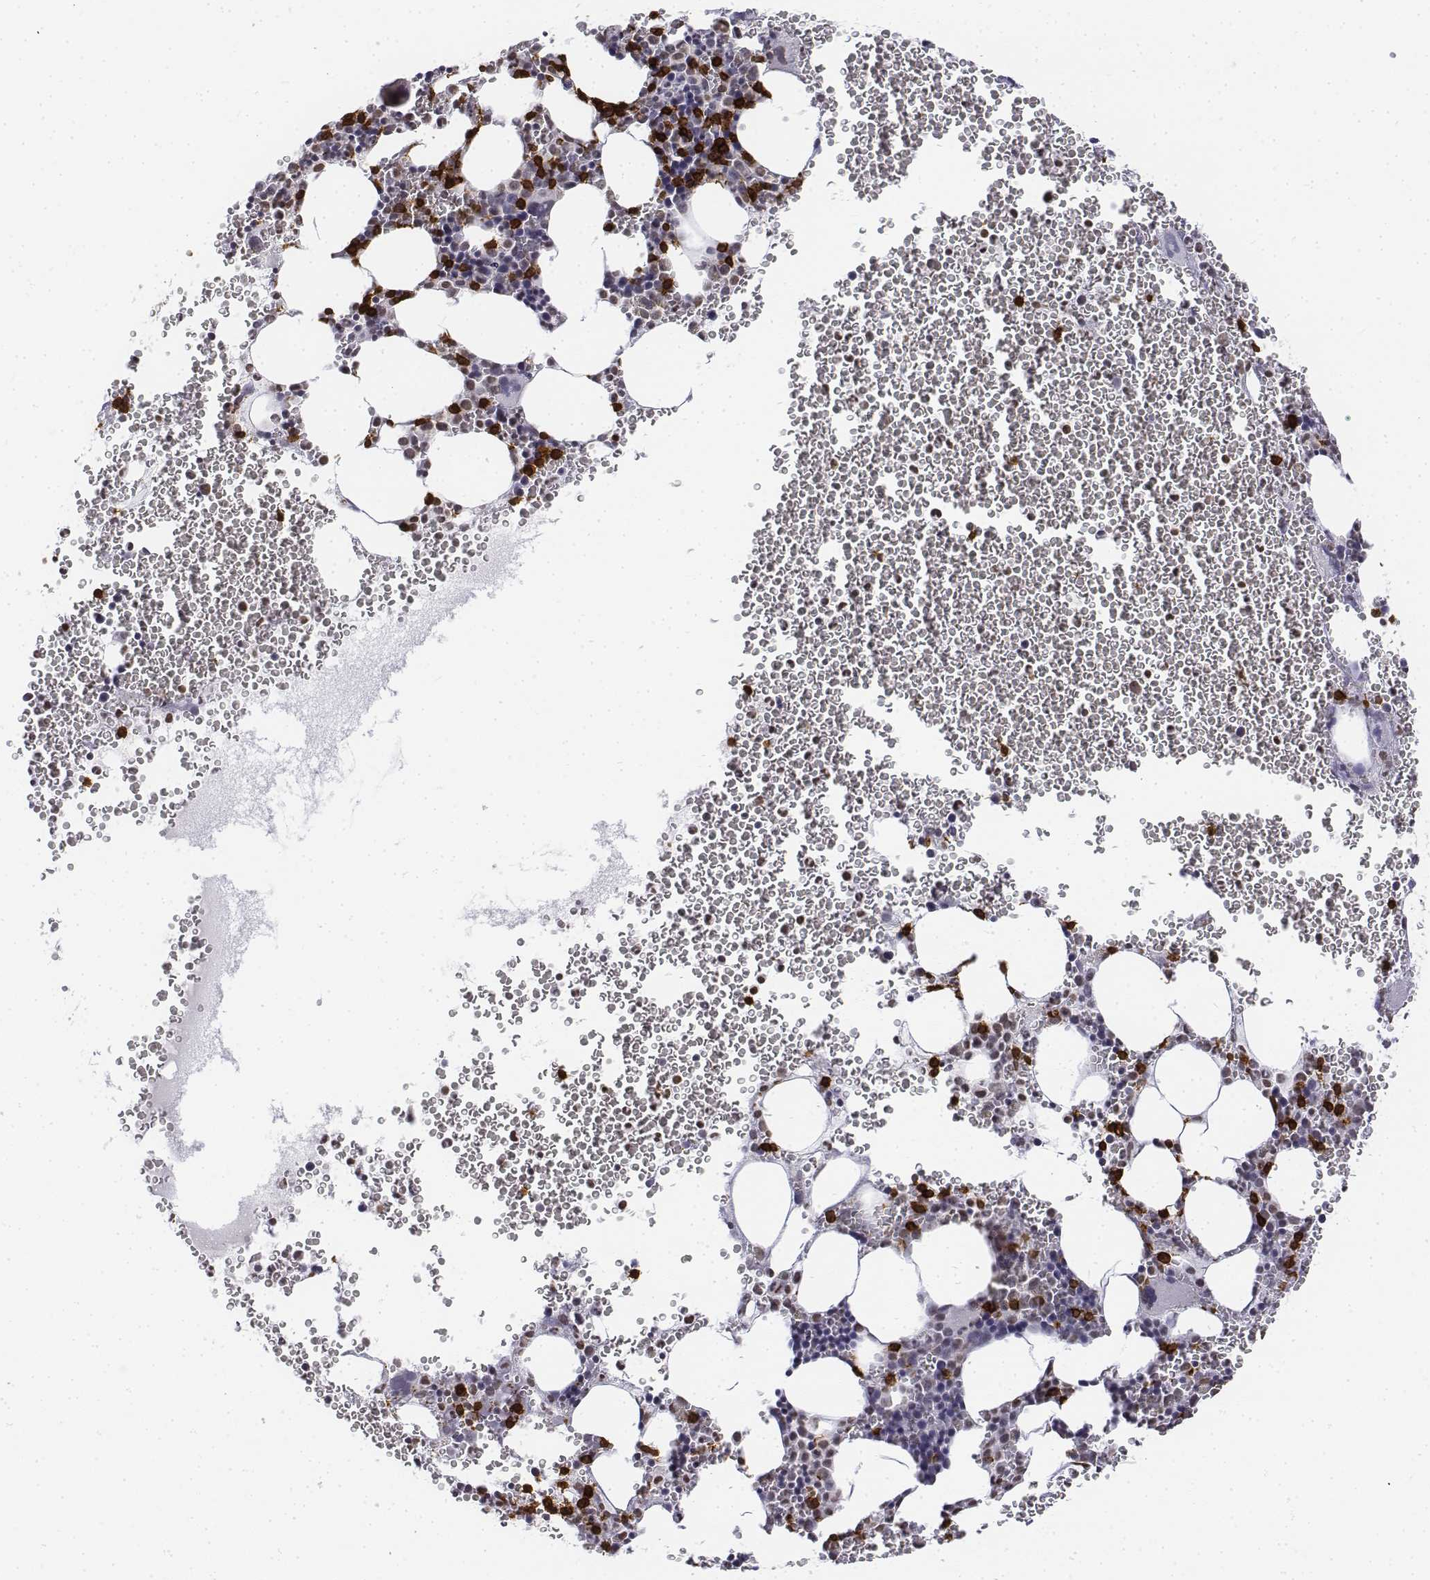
{"staining": {"intensity": "strong", "quantity": "25%-75%", "location": "cytoplasmic/membranous"}, "tissue": "bone marrow", "cell_type": "Hematopoietic cells", "image_type": "normal", "snomed": [{"axis": "morphology", "description": "Normal tissue, NOS"}, {"axis": "topography", "description": "Bone marrow"}], "caption": "DAB (3,3'-diaminobenzidine) immunohistochemical staining of benign bone marrow displays strong cytoplasmic/membranous protein positivity in approximately 25%-75% of hematopoietic cells. (DAB IHC, brown staining for protein, blue staining for nuclei).", "gene": "CD3E", "patient": {"sex": "male", "age": 82}}